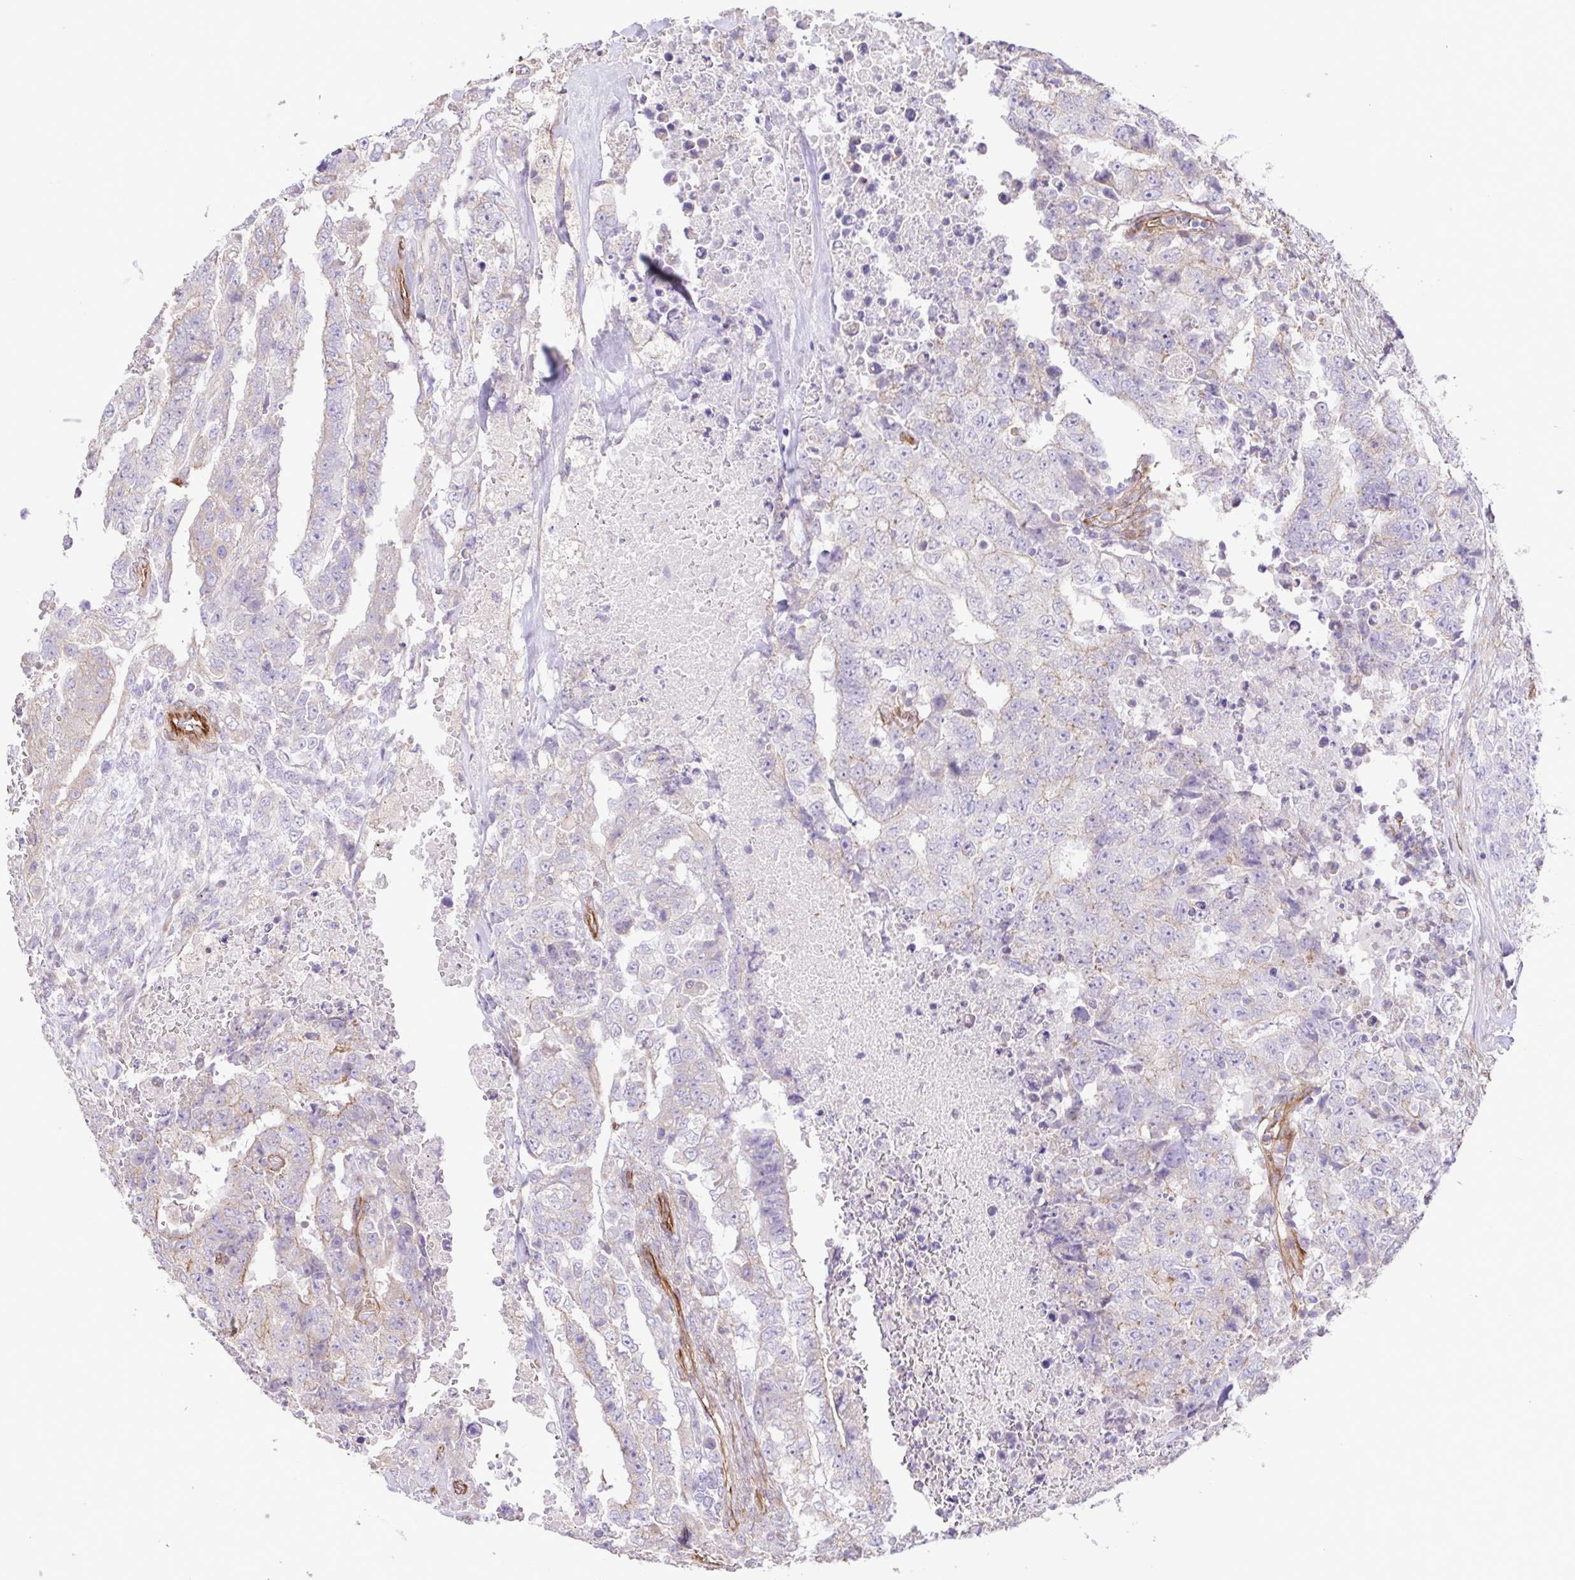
{"staining": {"intensity": "negative", "quantity": "none", "location": "none"}, "tissue": "testis cancer", "cell_type": "Tumor cells", "image_type": "cancer", "snomed": [{"axis": "morphology", "description": "Carcinoma, Embryonal, NOS"}, {"axis": "topography", "description": "Testis"}], "caption": "Immunohistochemistry (IHC) micrograph of neoplastic tissue: human testis cancer (embryonal carcinoma) stained with DAB (3,3'-diaminobenzidine) displays no significant protein expression in tumor cells.", "gene": "FLT1", "patient": {"sex": "male", "age": 24}}